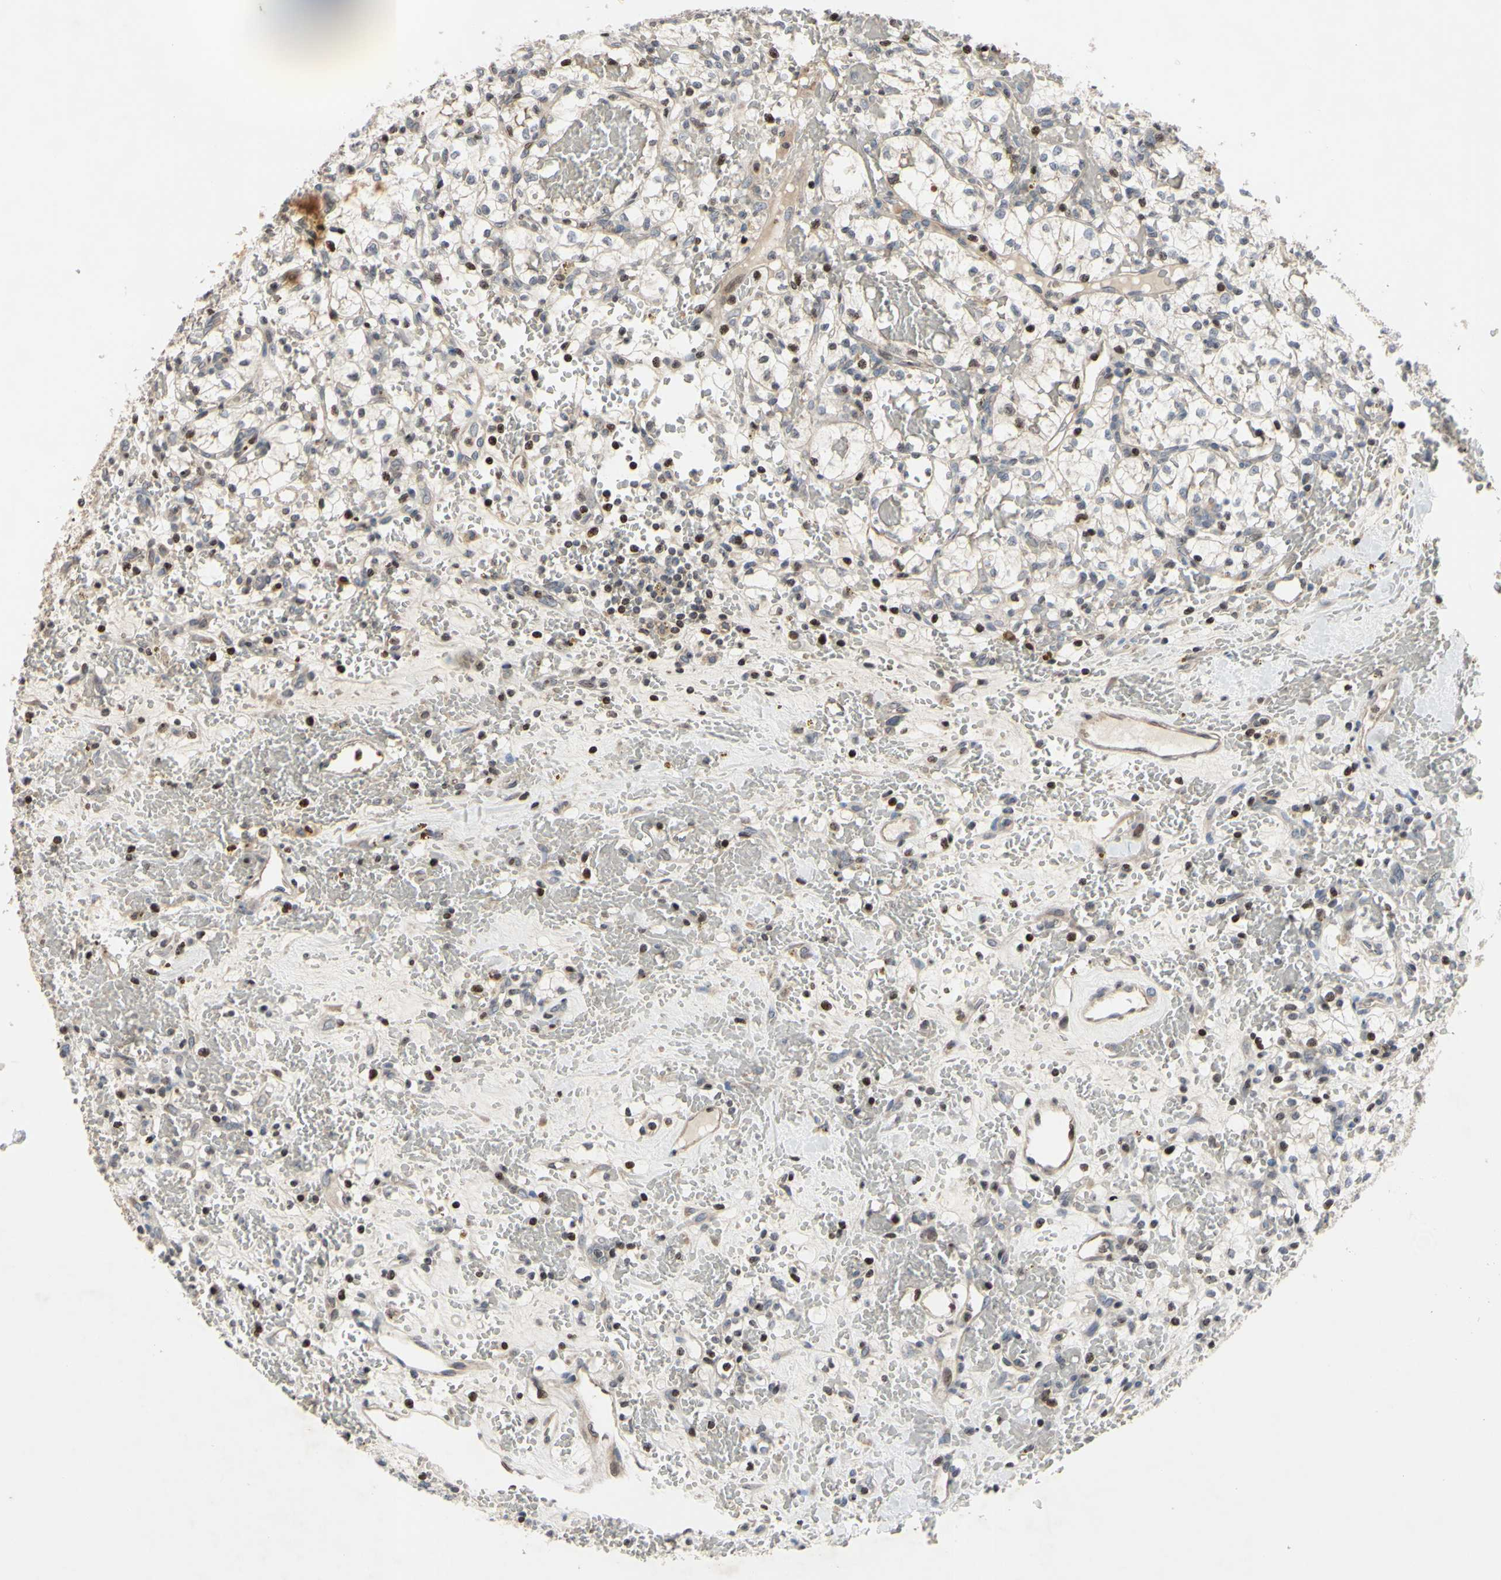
{"staining": {"intensity": "strong", "quantity": "<25%", "location": "nuclear"}, "tissue": "renal cancer", "cell_type": "Tumor cells", "image_type": "cancer", "snomed": [{"axis": "morphology", "description": "Adenocarcinoma, NOS"}, {"axis": "topography", "description": "Kidney"}], "caption": "Brown immunohistochemical staining in renal cancer (adenocarcinoma) reveals strong nuclear expression in about <25% of tumor cells.", "gene": "ARG1", "patient": {"sex": "female", "age": 60}}